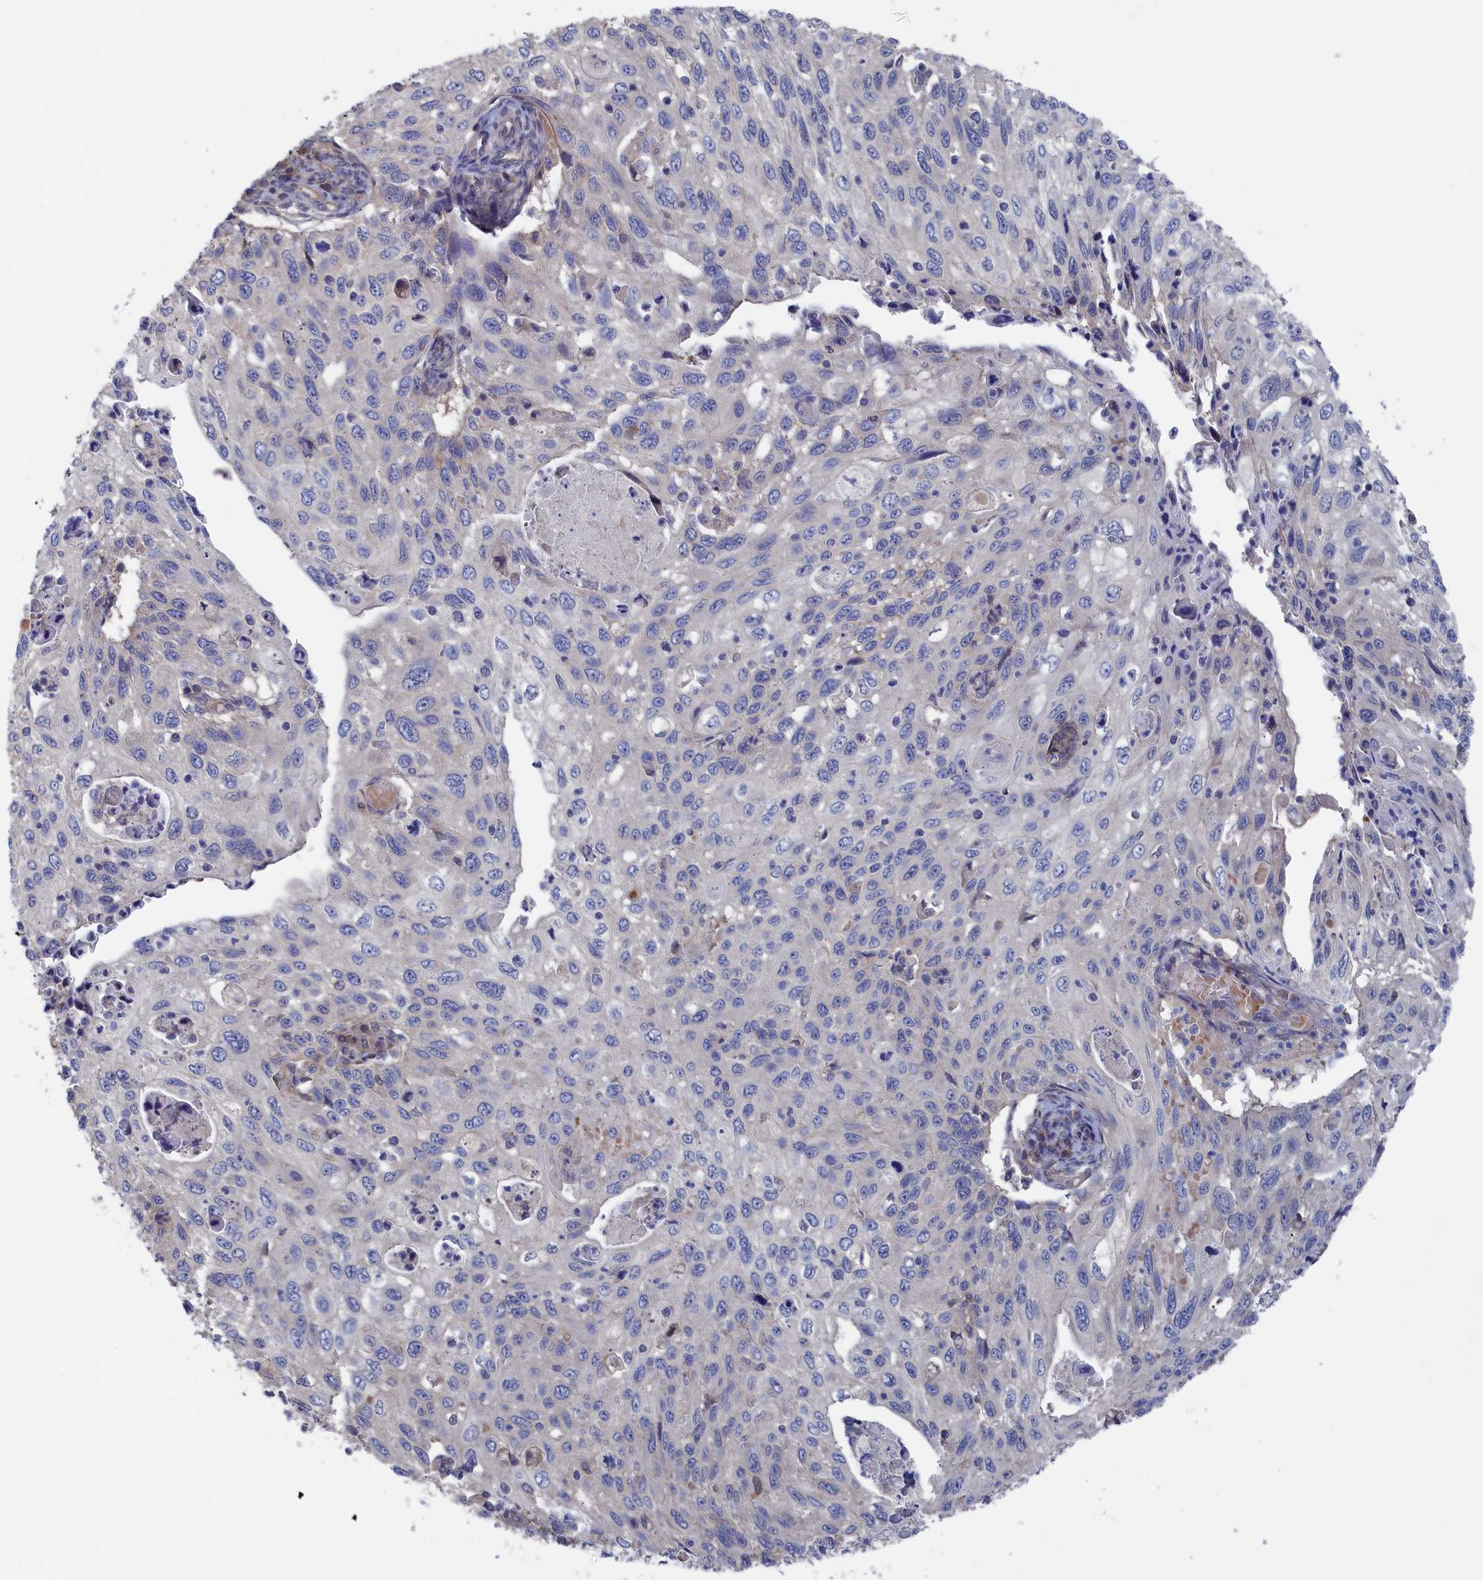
{"staining": {"intensity": "negative", "quantity": "none", "location": "none"}, "tissue": "cervical cancer", "cell_type": "Tumor cells", "image_type": "cancer", "snomed": [{"axis": "morphology", "description": "Squamous cell carcinoma, NOS"}, {"axis": "topography", "description": "Cervix"}], "caption": "Micrograph shows no significant protein positivity in tumor cells of cervical squamous cell carcinoma.", "gene": "NUTF2", "patient": {"sex": "female", "age": 70}}